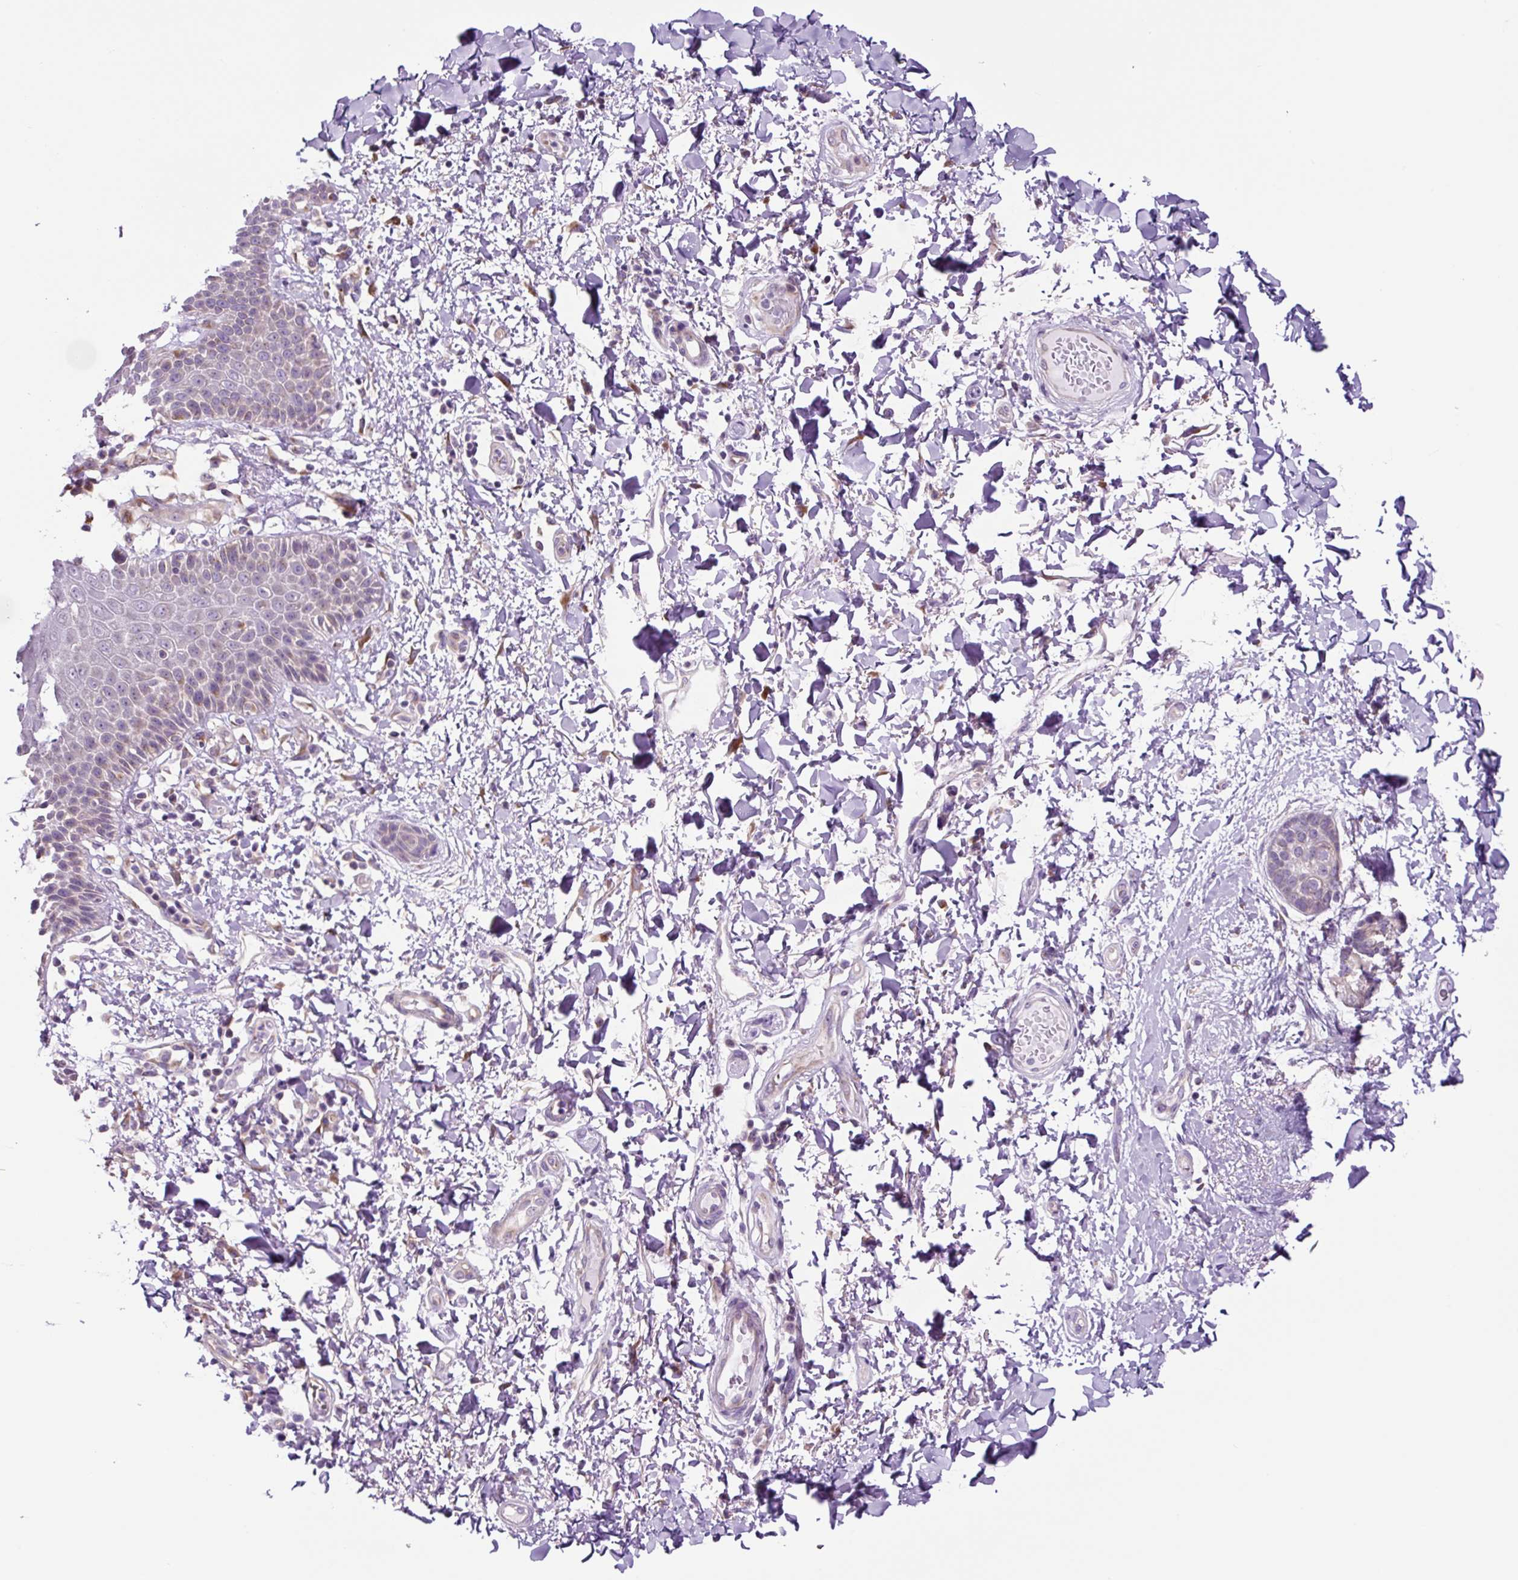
{"staining": {"intensity": "weak", "quantity": "<25%", "location": "cytoplasmic/membranous"}, "tissue": "skin", "cell_type": "Epidermal cells", "image_type": "normal", "snomed": [{"axis": "morphology", "description": "Normal tissue, NOS"}, {"axis": "topography", "description": "Peripheral nerve tissue"}], "caption": "The photomicrograph displays no staining of epidermal cells in unremarkable skin.", "gene": "GORASP1", "patient": {"sex": "male", "age": 51}}